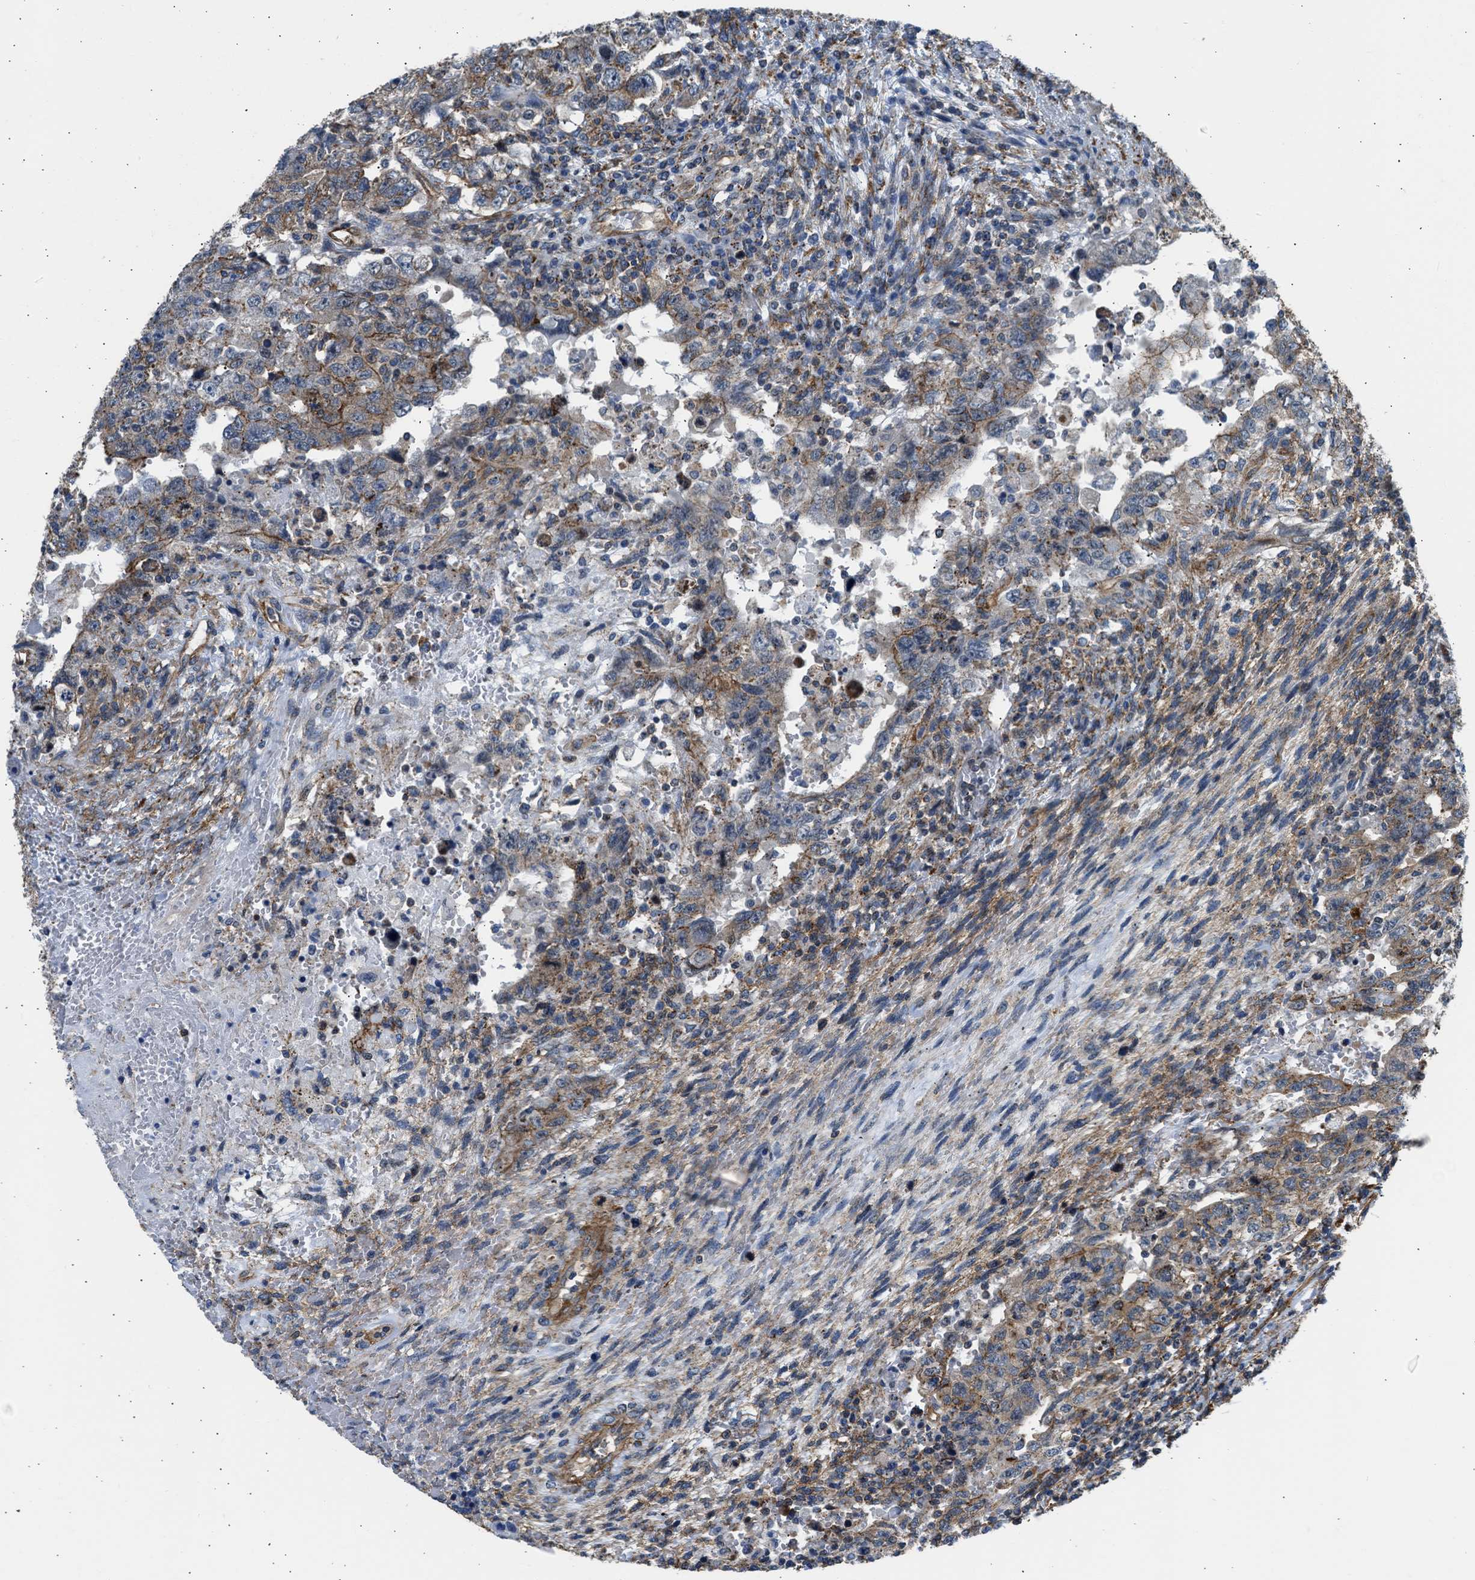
{"staining": {"intensity": "moderate", "quantity": "25%-75%", "location": "cytoplasmic/membranous"}, "tissue": "testis cancer", "cell_type": "Tumor cells", "image_type": "cancer", "snomed": [{"axis": "morphology", "description": "Carcinoma, Embryonal, NOS"}, {"axis": "topography", "description": "Testis"}], "caption": "Testis cancer (embryonal carcinoma) stained with a protein marker displays moderate staining in tumor cells.", "gene": "SEPTIN2", "patient": {"sex": "male", "age": 26}}